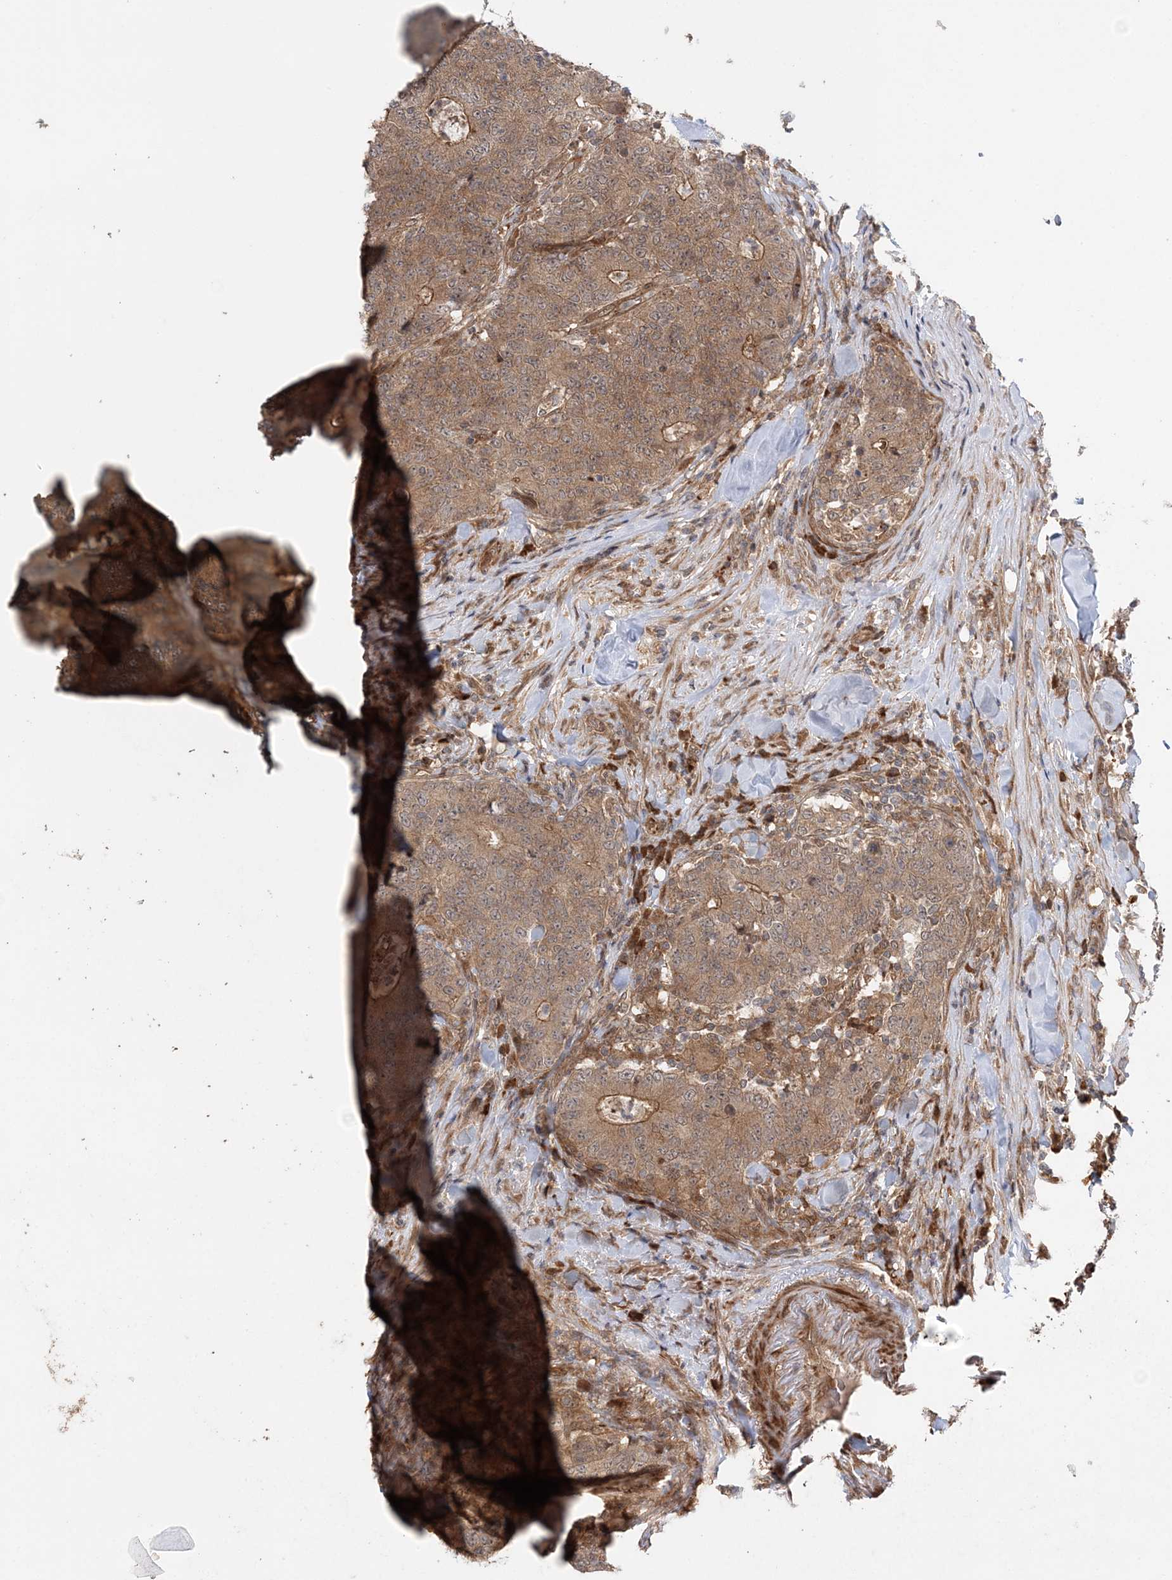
{"staining": {"intensity": "moderate", "quantity": ">75%", "location": "cytoplasmic/membranous"}, "tissue": "colorectal cancer", "cell_type": "Tumor cells", "image_type": "cancer", "snomed": [{"axis": "morphology", "description": "Normal tissue, NOS"}, {"axis": "morphology", "description": "Adenocarcinoma, NOS"}, {"axis": "topography", "description": "Colon"}], "caption": "Immunohistochemistry (IHC) image of neoplastic tissue: colorectal adenocarcinoma stained using immunohistochemistry displays medium levels of moderate protein expression localized specifically in the cytoplasmic/membranous of tumor cells, appearing as a cytoplasmic/membranous brown color.", "gene": "UBTD2", "patient": {"sex": "female", "age": 75}}